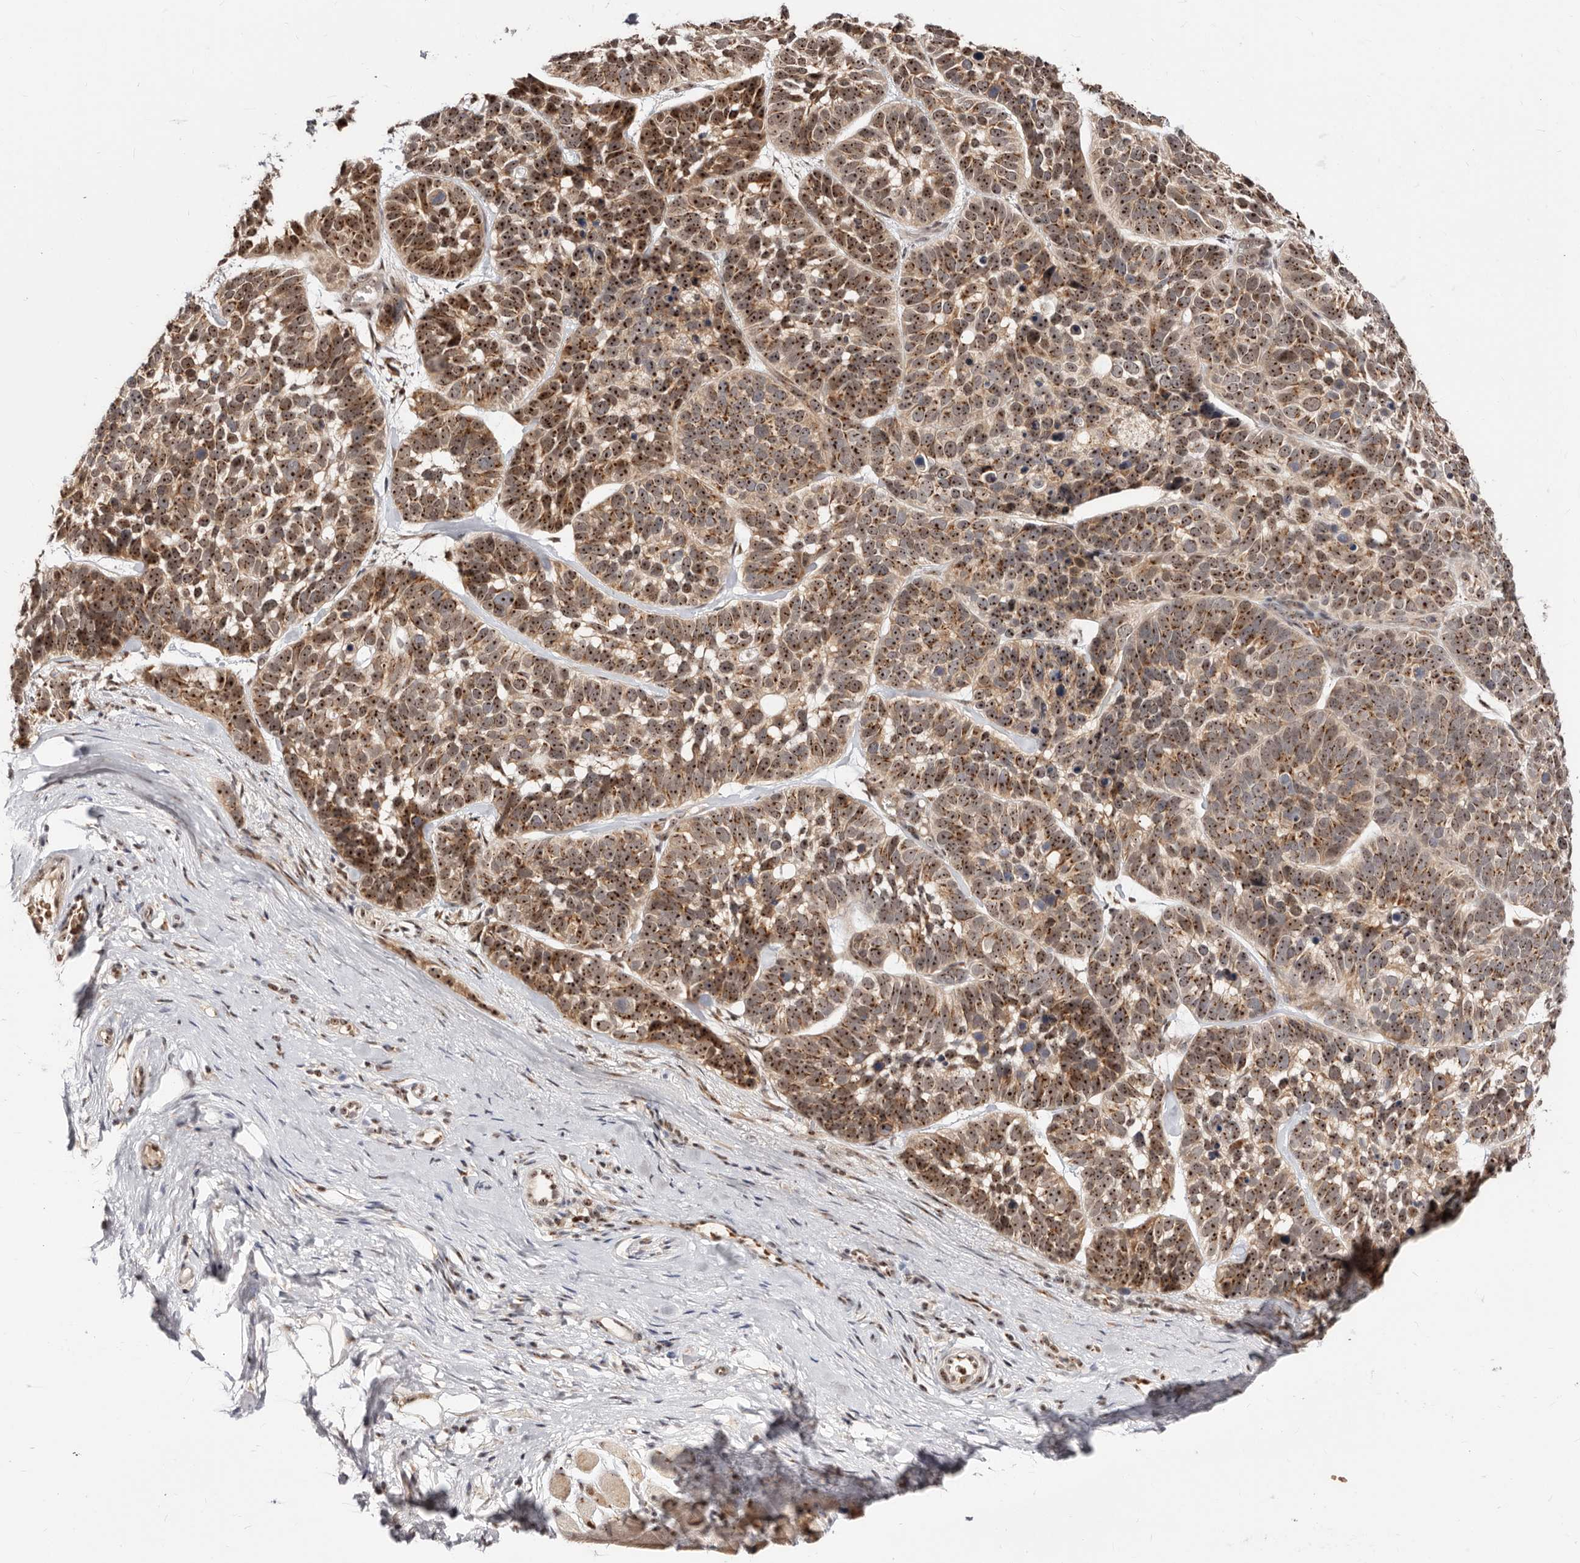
{"staining": {"intensity": "strong", "quantity": ">75%", "location": "cytoplasmic/membranous,nuclear"}, "tissue": "skin cancer", "cell_type": "Tumor cells", "image_type": "cancer", "snomed": [{"axis": "morphology", "description": "Basal cell carcinoma"}, {"axis": "topography", "description": "Skin"}], "caption": "Skin cancer (basal cell carcinoma) stained with a brown dye exhibits strong cytoplasmic/membranous and nuclear positive positivity in about >75% of tumor cells.", "gene": "APOL6", "patient": {"sex": "male", "age": 62}}